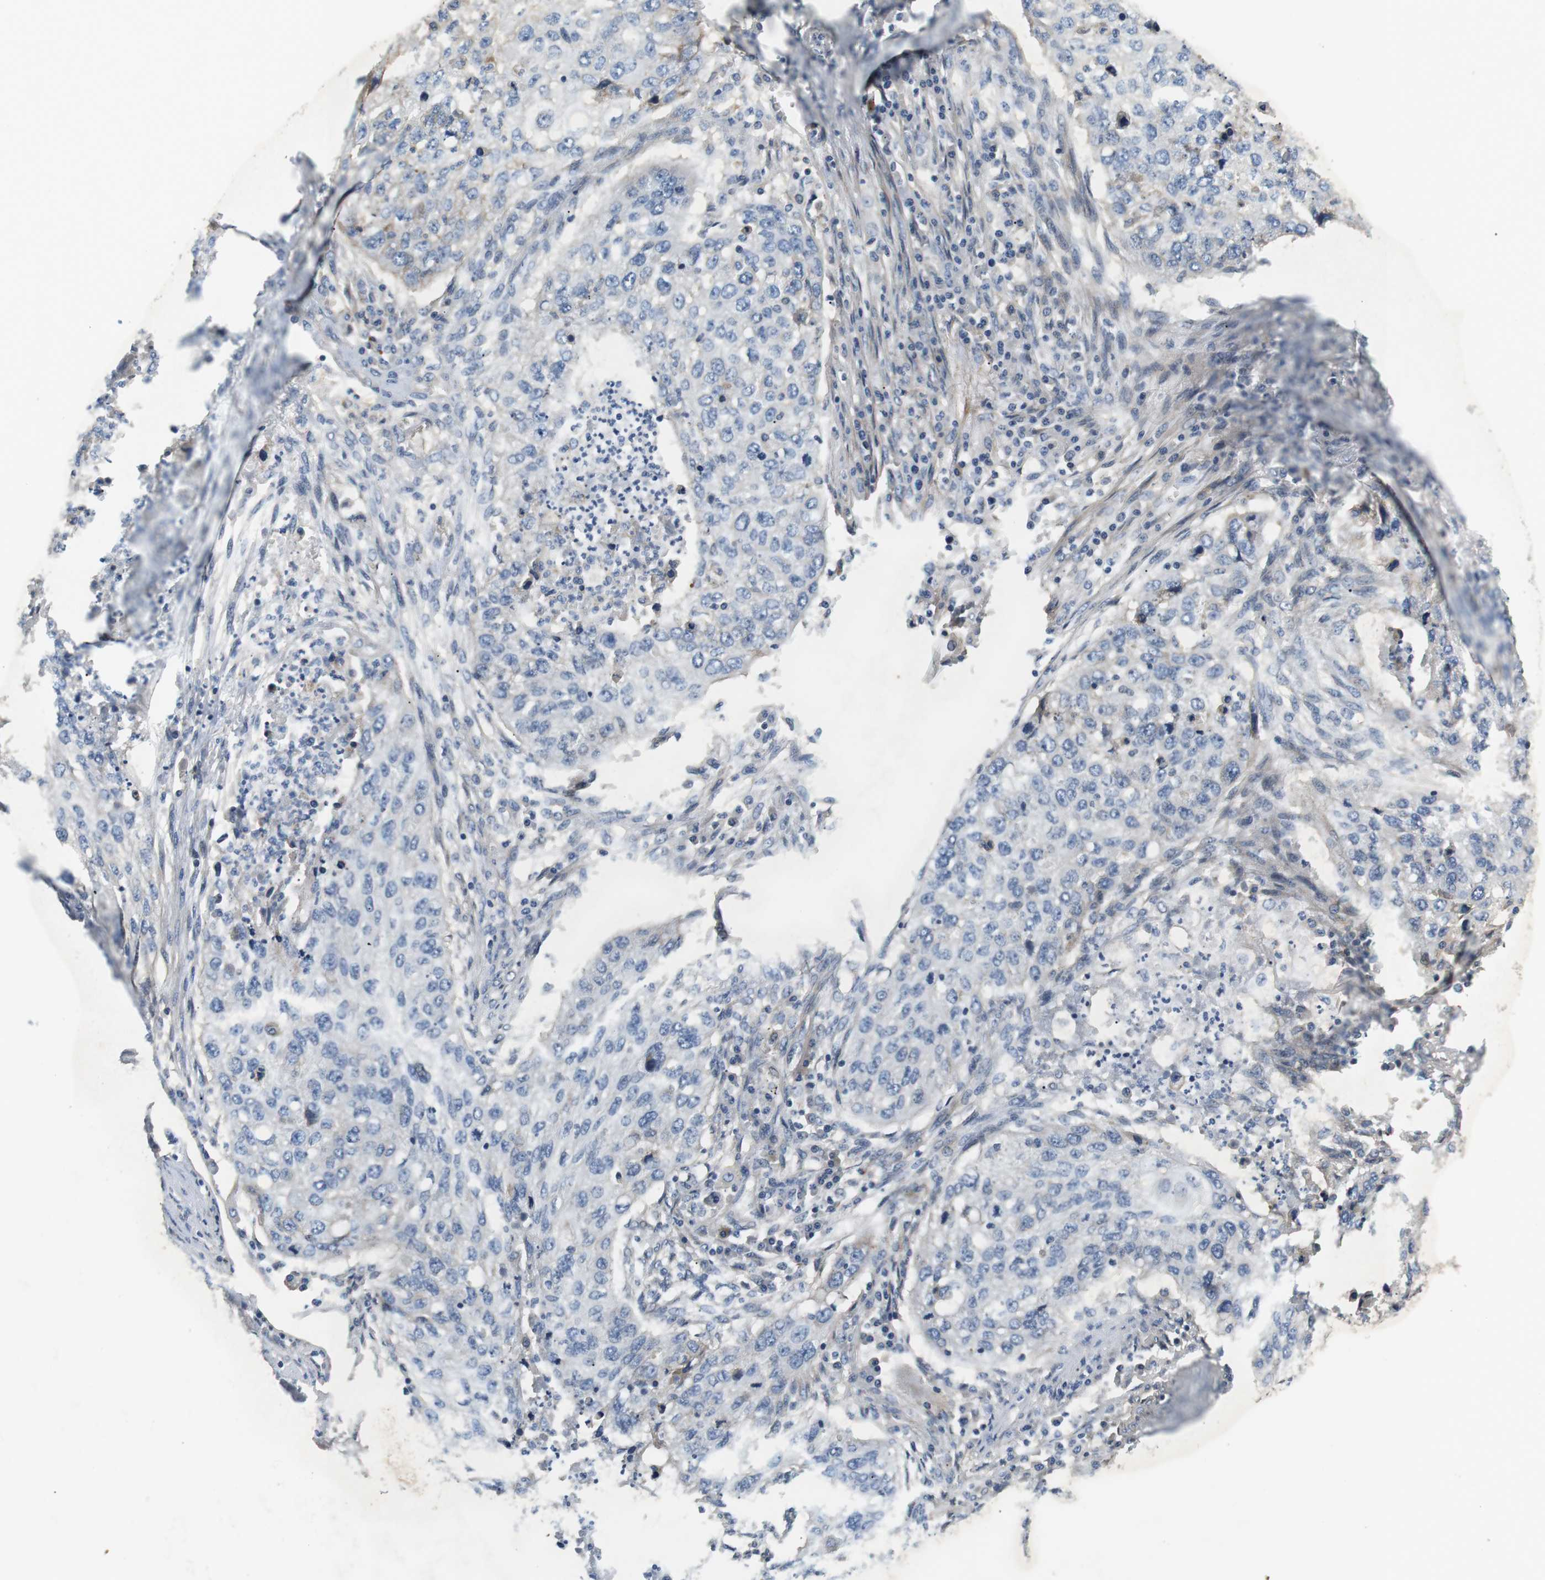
{"staining": {"intensity": "negative", "quantity": "none", "location": "none"}, "tissue": "lung cancer", "cell_type": "Tumor cells", "image_type": "cancer", "snomed": [{"axis": "morphology", "description": "Squamous cell carcinoma, NOS"}, {"axis": "topography", "description": "Lung"}], "caption": "High magnification brightfield microscopy of lung cancer (squamous cell carcinoma) stained with DAB (3,3'-diaminobenzidine) (brown) and counterstained with hematoxylin (blue): tumor cells show no significant expression.", "gene": "SLC30A1", "patient": {"sex": "female", "age": 63}}